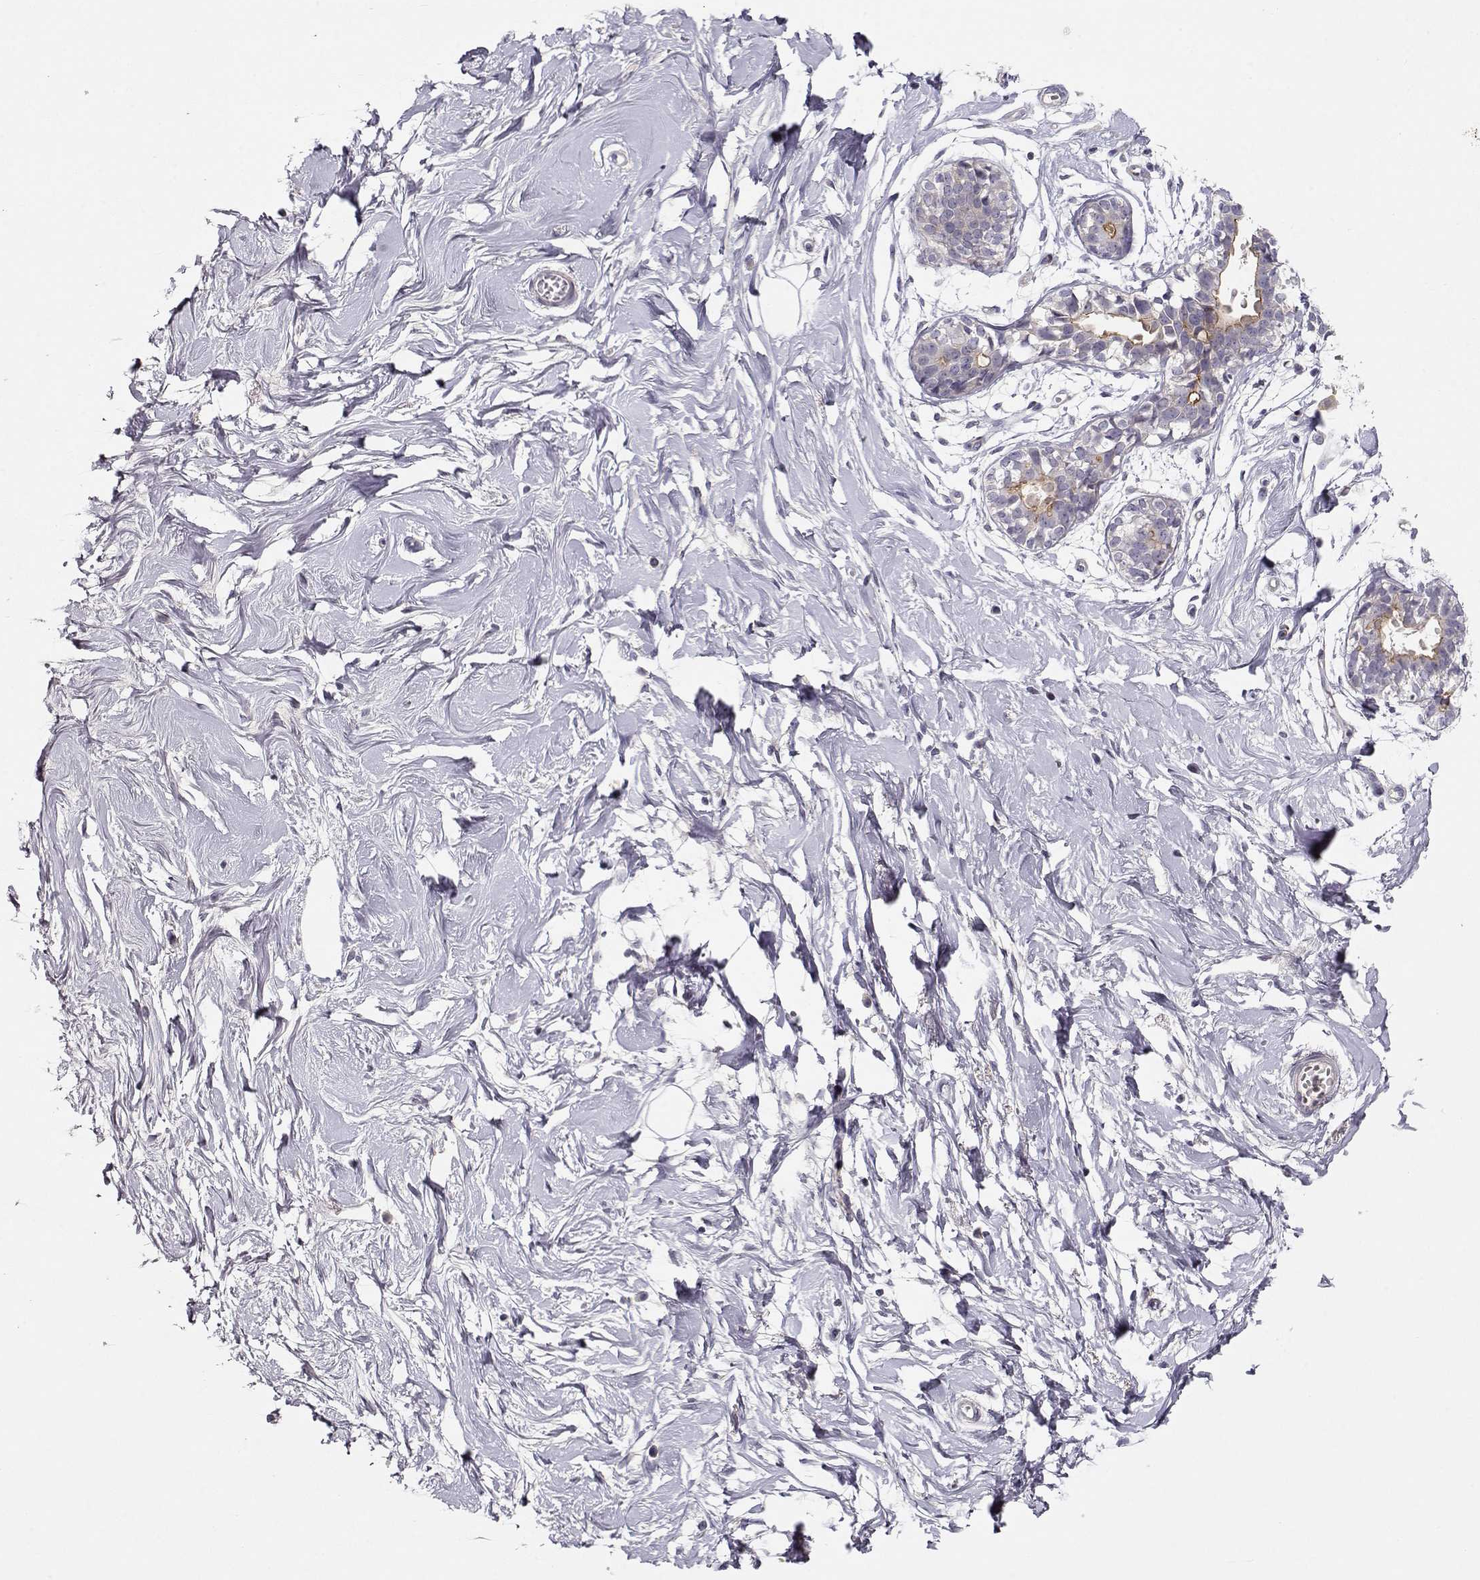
{"staining": {"intensity": "negative", "quantity": "none", "location": "none"}, "tissue": "breast", "cell_type": "Adipocytes", "image_type": "normal", "snomed": [{"axis": "morphology", "description": "Normal tissue, NOS"}, {"axis": "topography", "description": "Breast"}], "caption": "The histopathology image shows no significant expression in adipocytes of breast.", "gene": "CRX", "patient": {"sex": "female", "age": 49}}